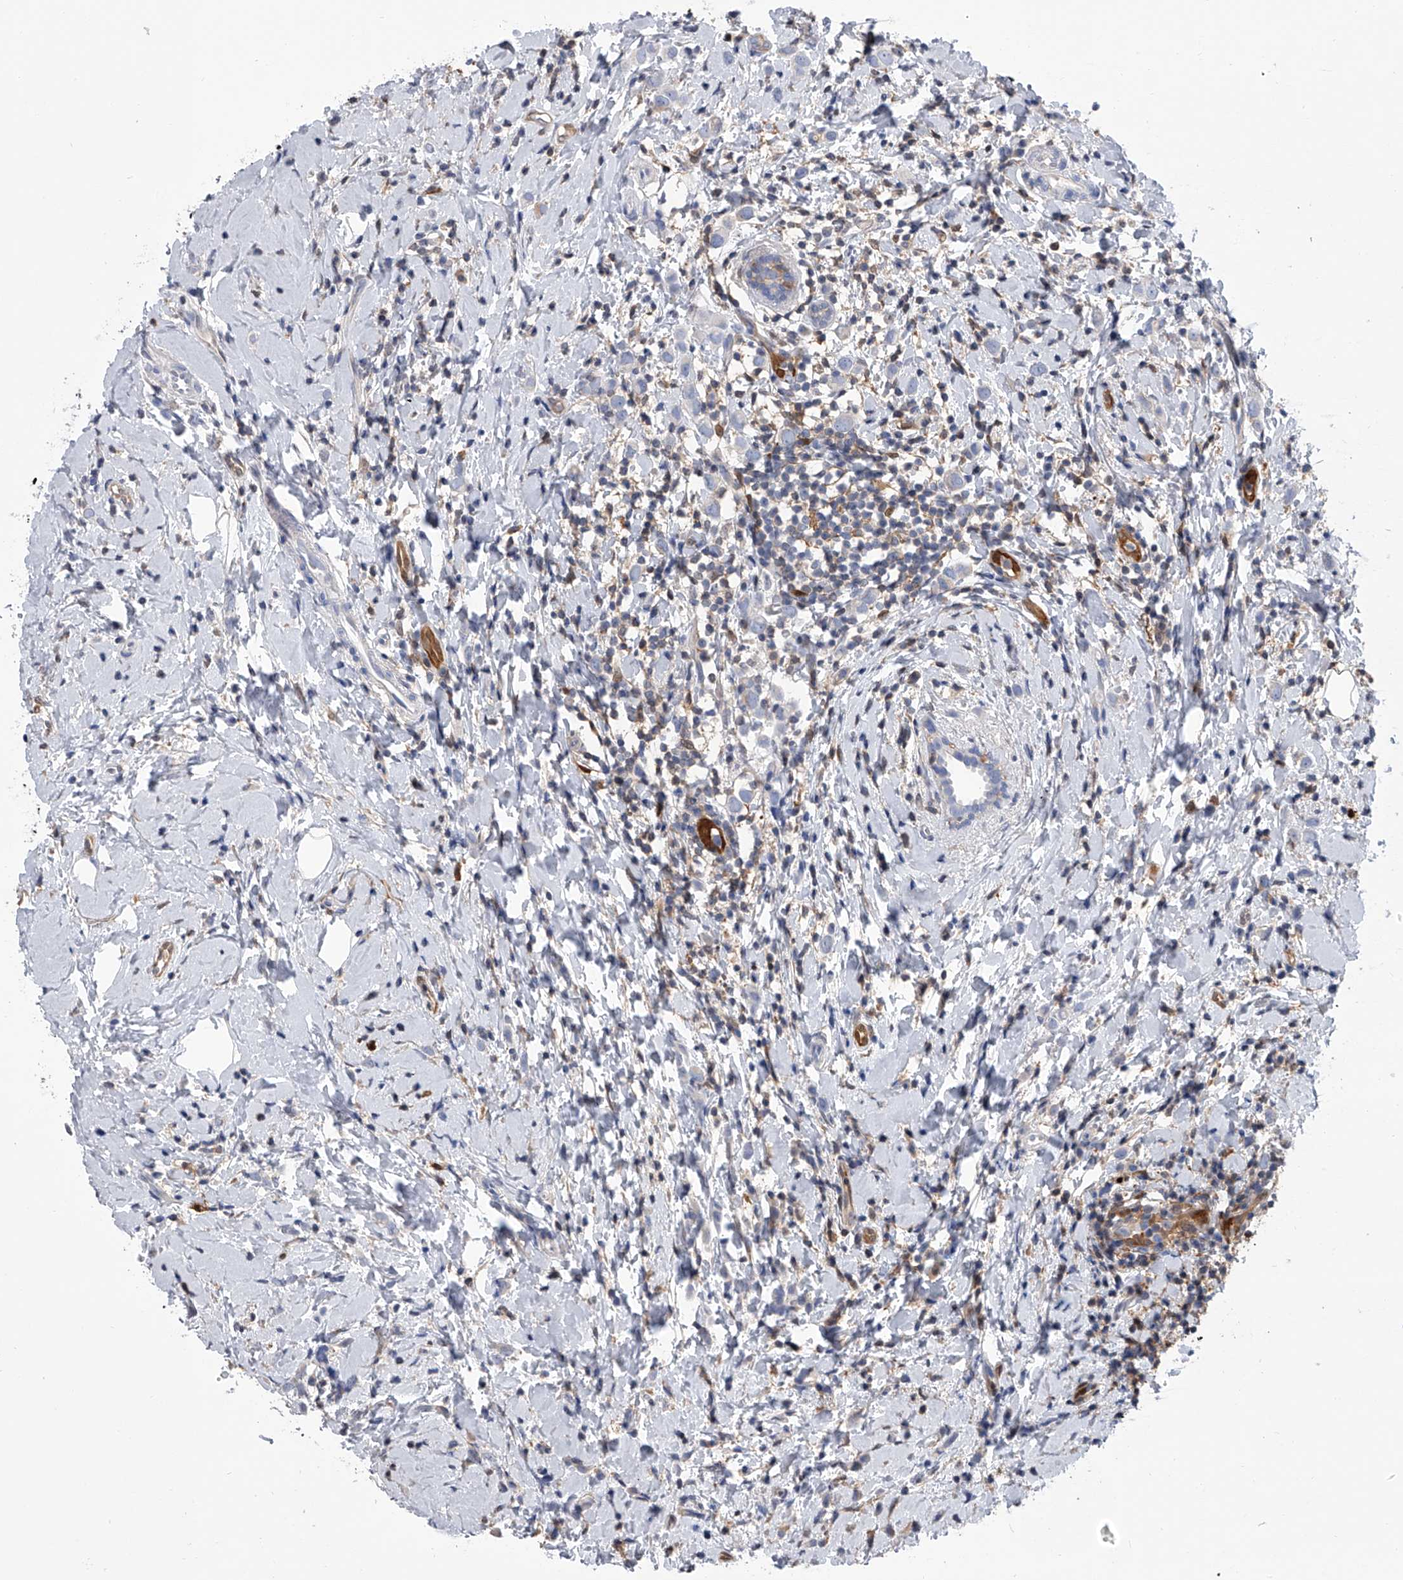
{"staining": {"intensity": "negative", "quantity": "none", "location": "none"}, "tissue": "breast cancer", "cell_type": "Tumor cells", "image_type": "cancer", "snomed": [{"axis": "morphology", "description": "Lobular carcinoma"}, {"axis": "topography", "description": "Breast"}], "caption": "A histopathology image of breast cancer stained for a protein demonstrates no brown staining in tumor cells.", "gene": "SERPINB9", "patient": {"sex": "female", "age": 47}}